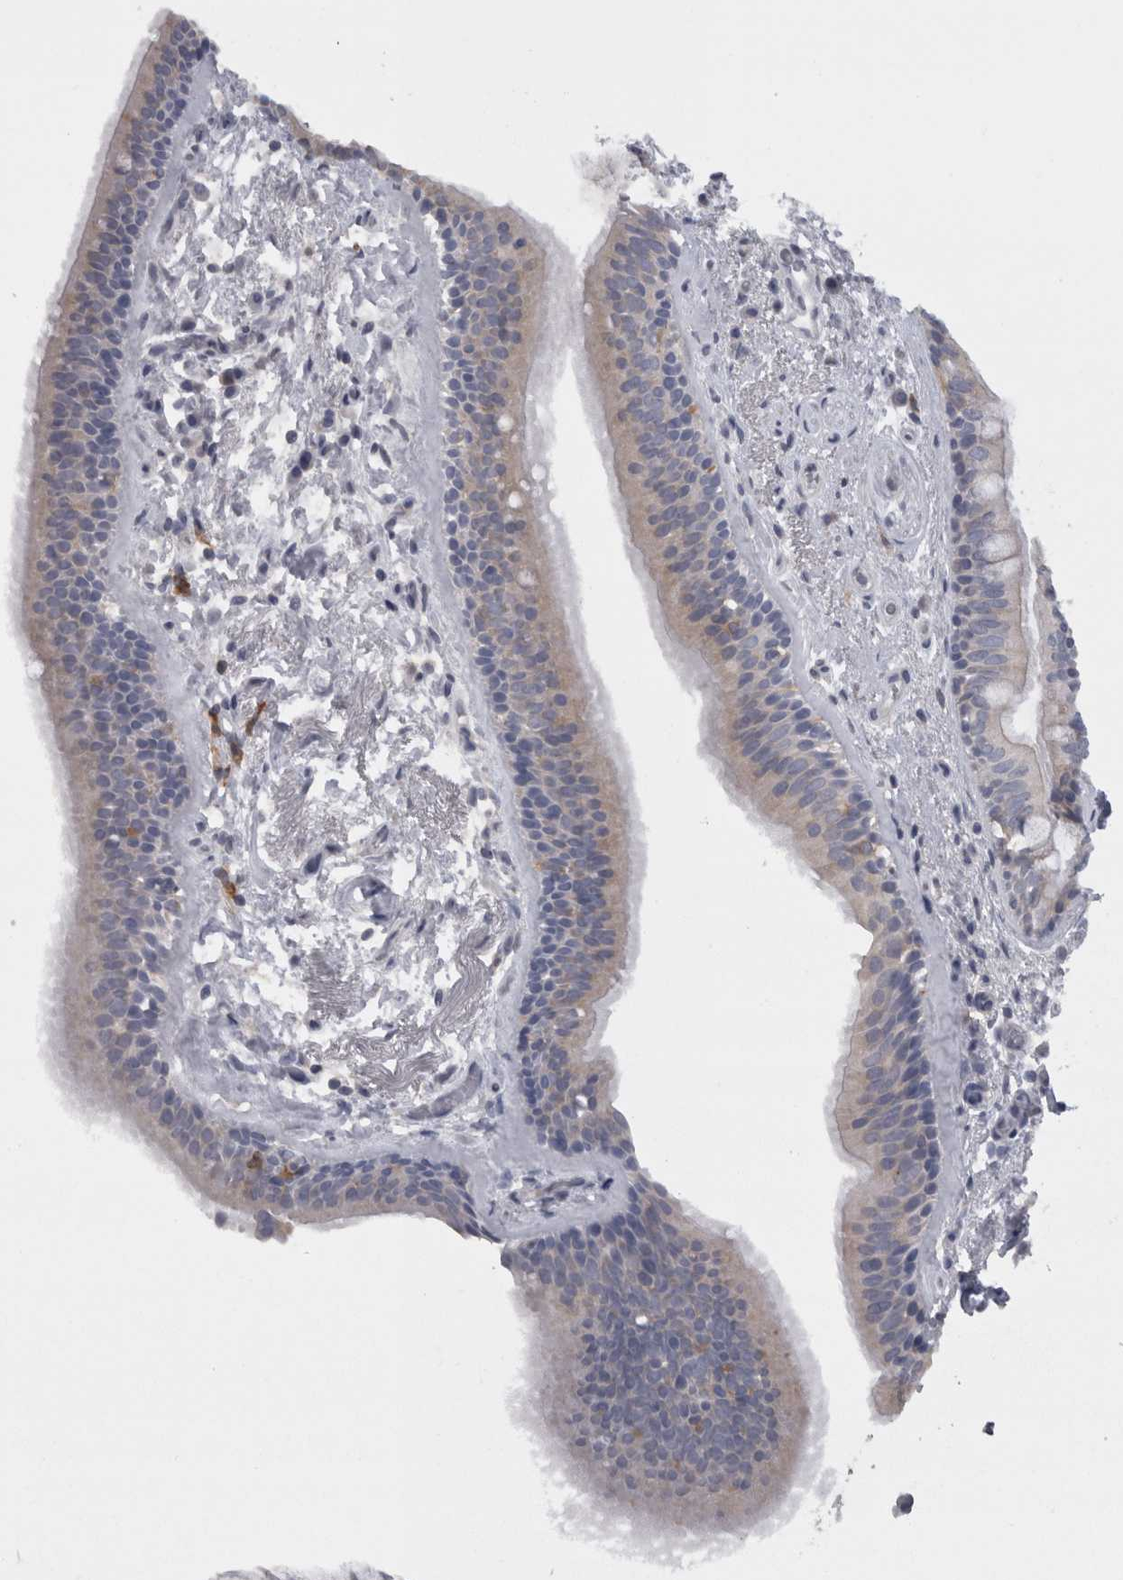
{"staining": {"intensity": "negative", "quantity": "none", "location": "none"}, "tissue": "bronchus", "cell_type": "Respiratory epithelial cells", "image_type": "normal", "snomed": [{"axis": "morphology", "description": "Normal tissue, NOS"}, {"axis": "topography", "description": "Cartilage tissue"}], "caption": "The histopathology image demonstrates no staining of respiratory epithelial cells in unremarkable bronchus.", "gene": "CAMK2D", "patient": {"sex": "female", "age": 63}}